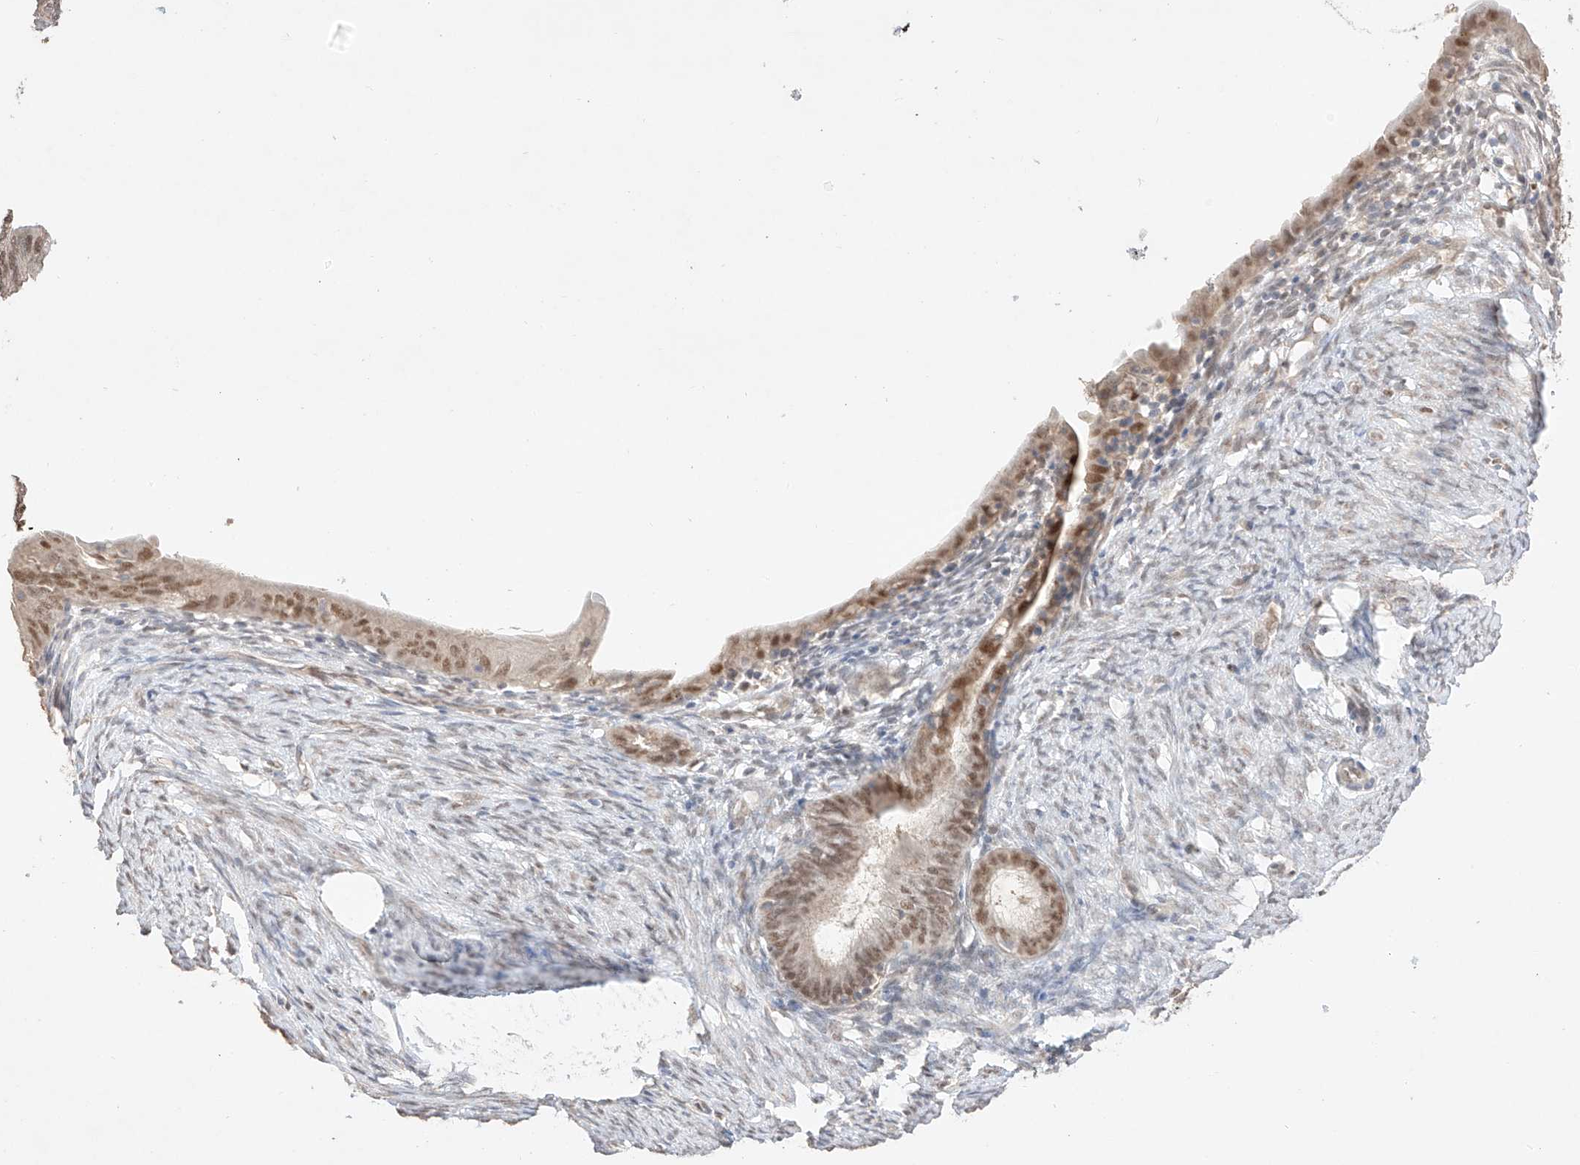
{"staining": {"intensity": "moderate", "quantity": ">75%", "location": "nuclear"}, "tissue": "endometrial cancer", "cell_type": "Tumor cells", "image_type": "cancer", "snomed": [{"axis": "morphology", "description": "Adenocarcinoma, NOS"}, {"axis": "topography", "description": "Endometrium"}], "caption": "Tumor cells reveal medium levels of moderate nuclear expression in approximately >75% of cells in endometrial cancer (adenocarcinoma).", "gene": "APIP", "patient": {"sex": "female", "age": 51}}